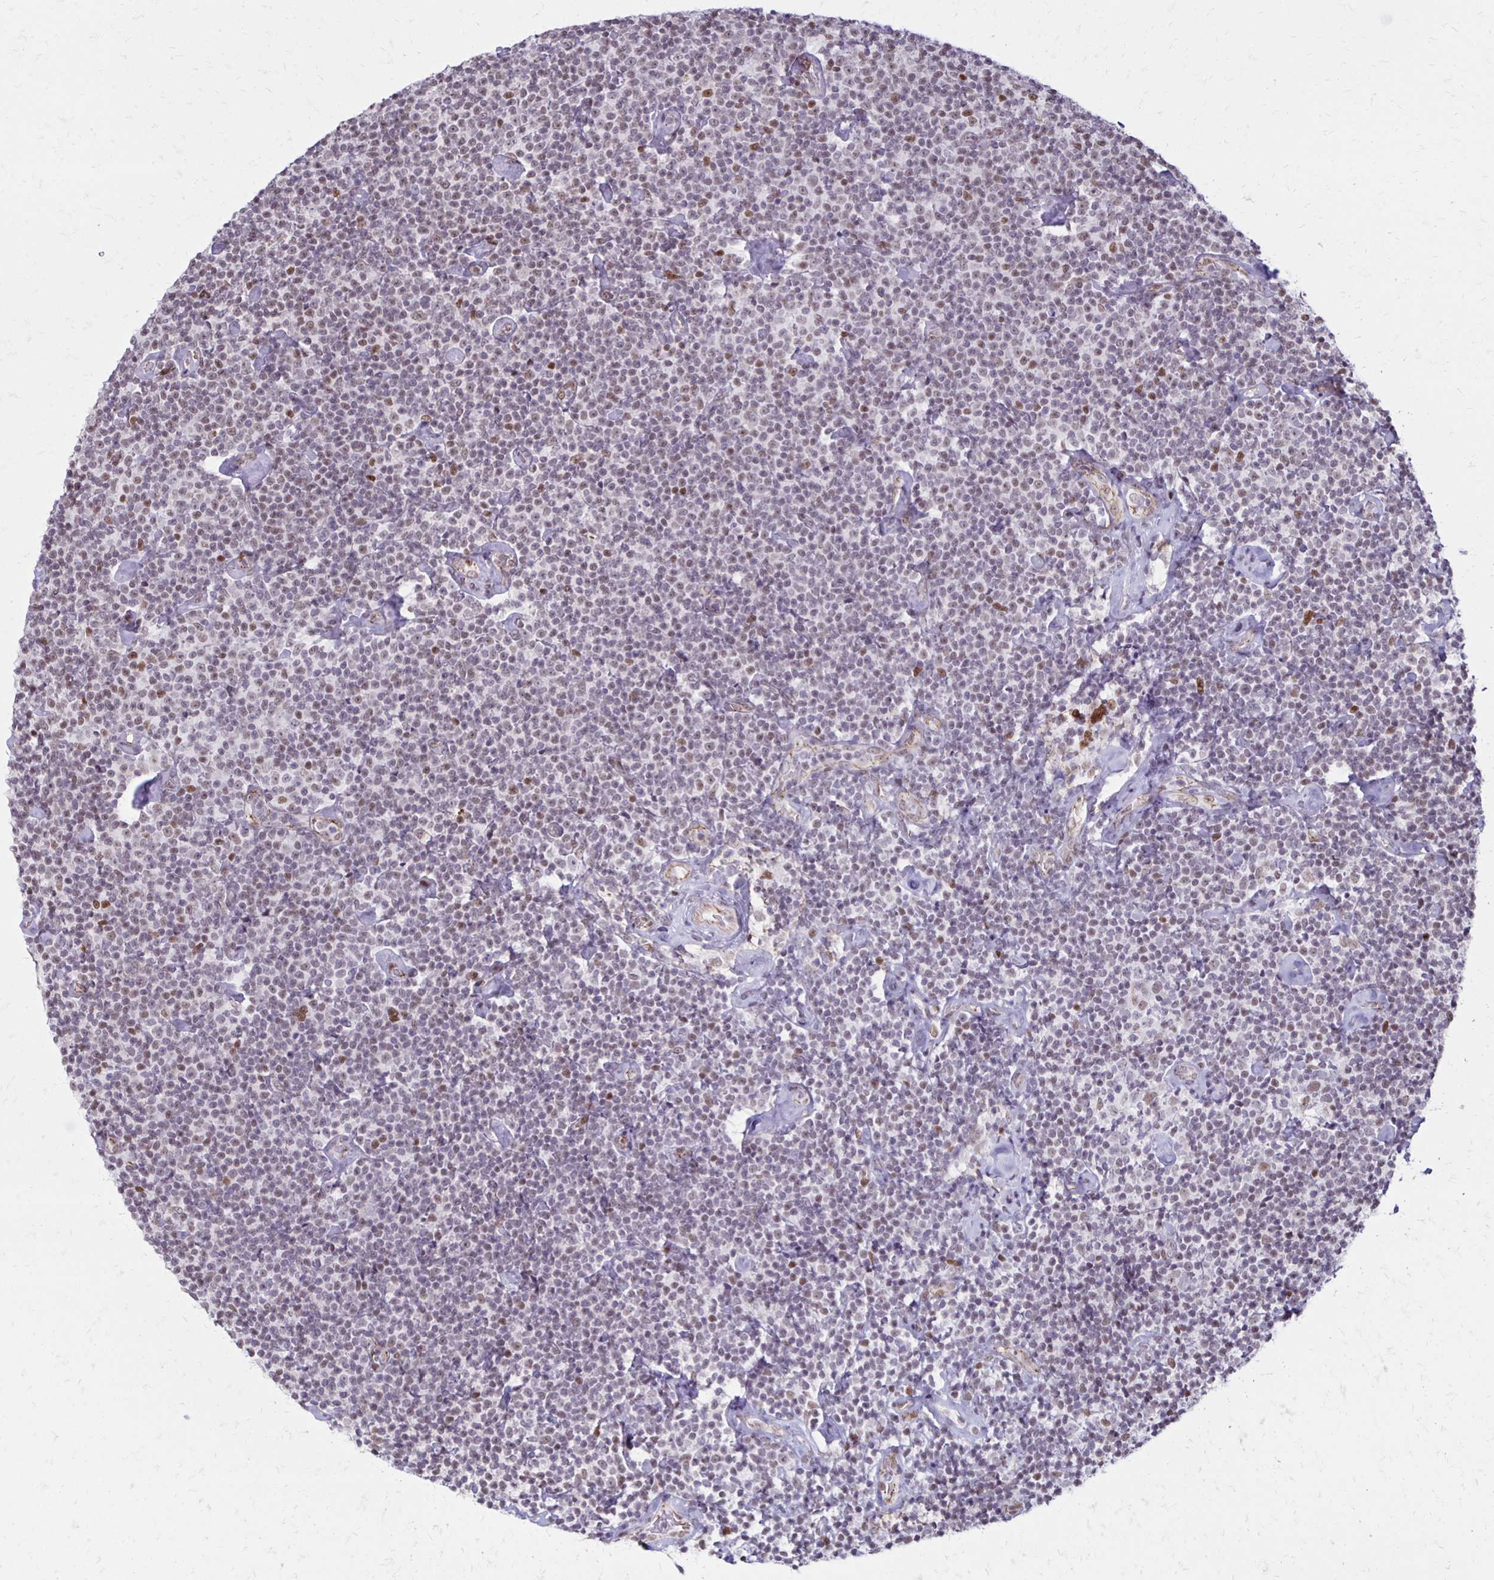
{"staining": {"intensity": "weak", "quantity": "<25%", "location": "nuclear"}, "tissue": "lymphoma", "cell_type": "Tumor cells", "image_type": "cancer", "snomed": [{"axis": "morphology", "description": "Malignant lymphoma, non-Hodgkin's type, Low grade"}, {"axis": "topography", "description": "Lymph node"}], "caption": "DAB immunohistochemical staining of lymphoma exhibits no significant expression in tumor cells.", "gene": "DDB2", "patient": {"sex": "male", "age": 81}}